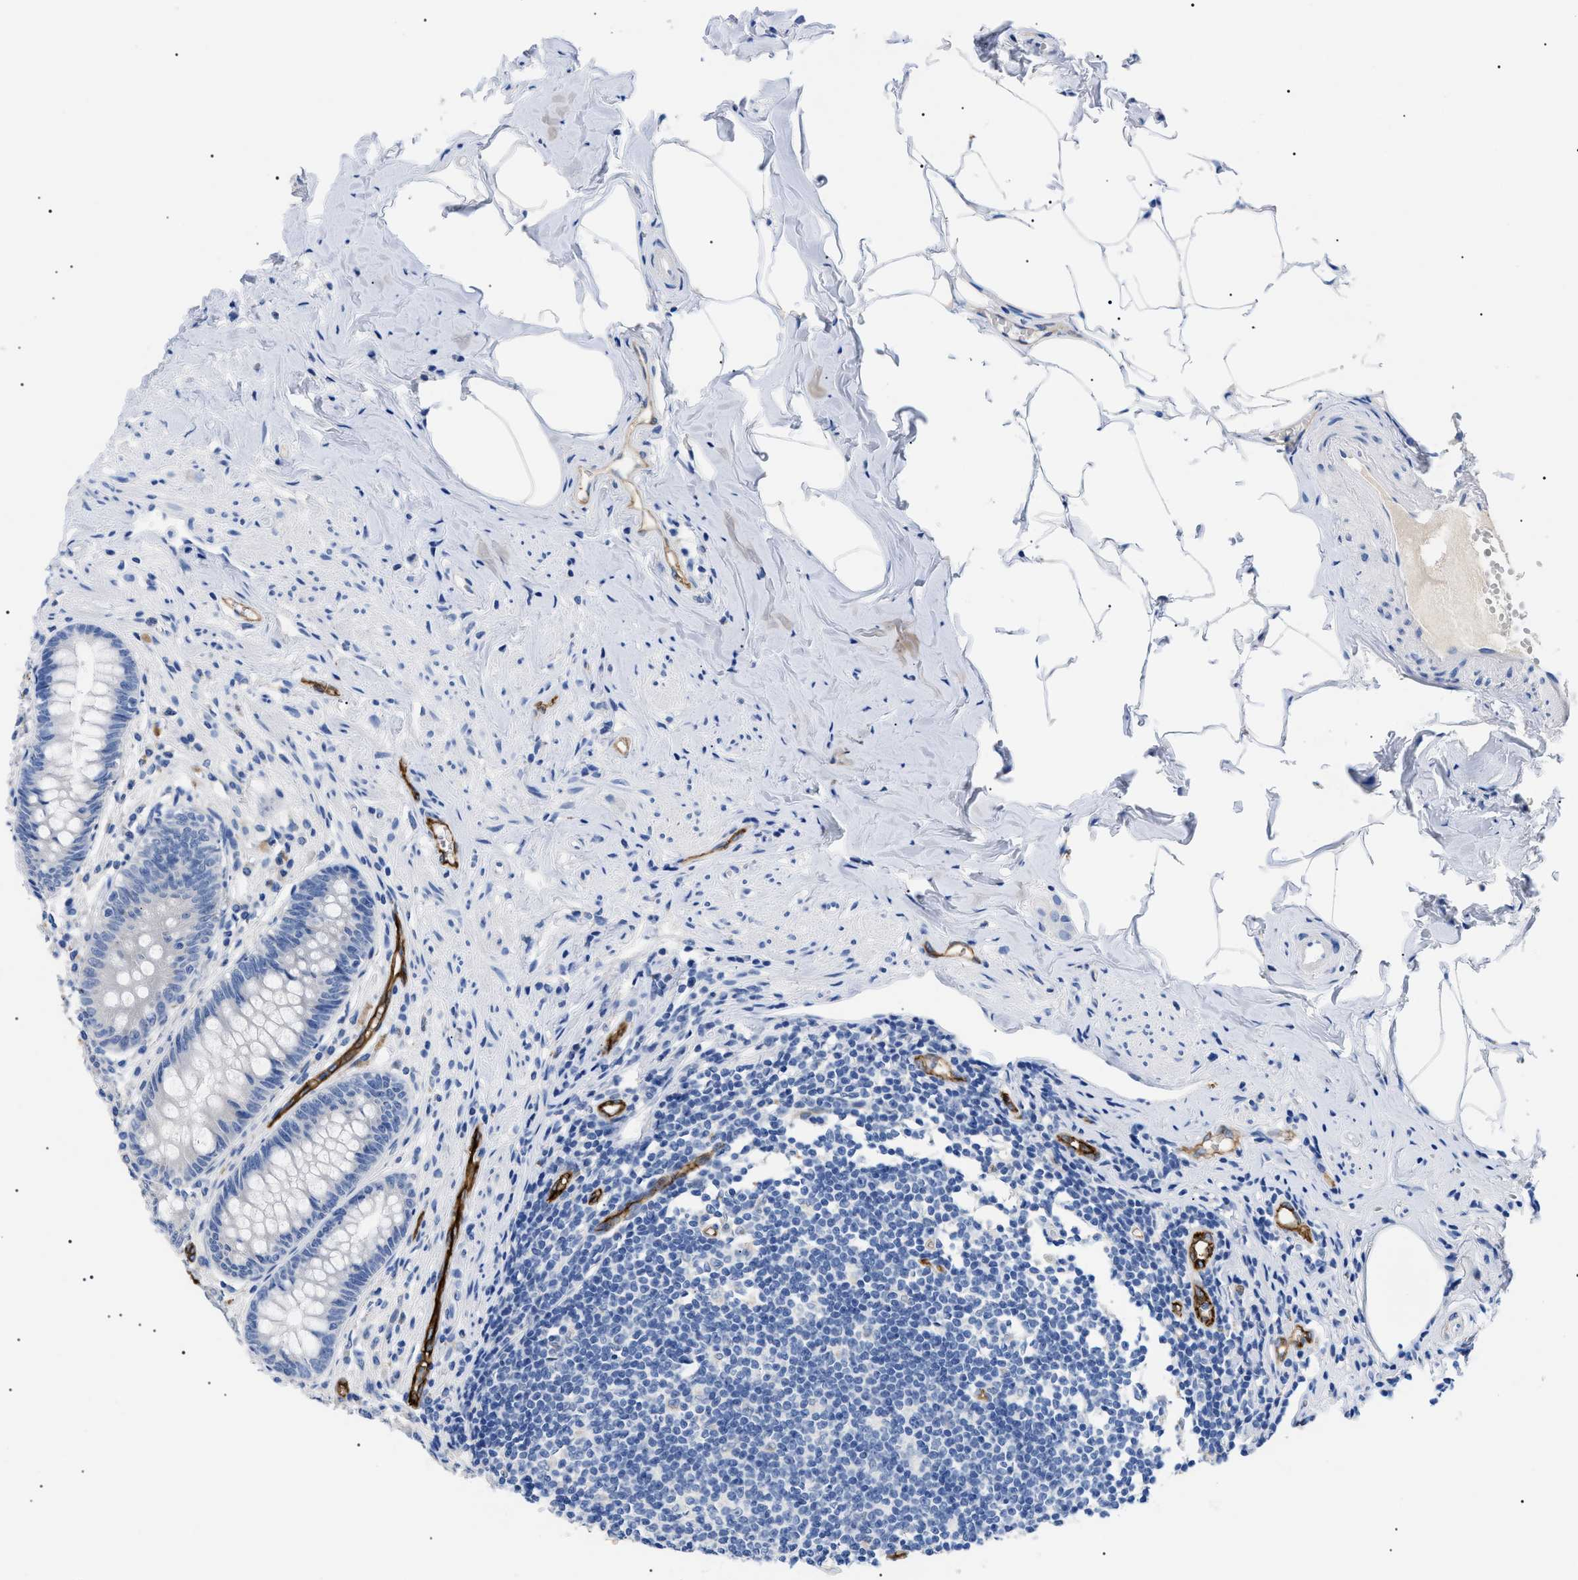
{"staining": {"intensity": "negative", "quantity": "none", "location": "none"}, "tissue": "appendix", "cell_type": "Glandular cells", "image_type": "normal", "snomed": [{"axis": "morphology", "description": "Normal tissue, NOS"}, {"axis": "topography", "description": "Appendix"}], "caption": "An IHC micrograph of normal appendix is shown. There is no staining in glandular cells of appendix. (DAB immunohistochemistry with hematoxylin counter stain).", "gene": "ACKR1", "patient": {"sex": "male", "age": 56}}